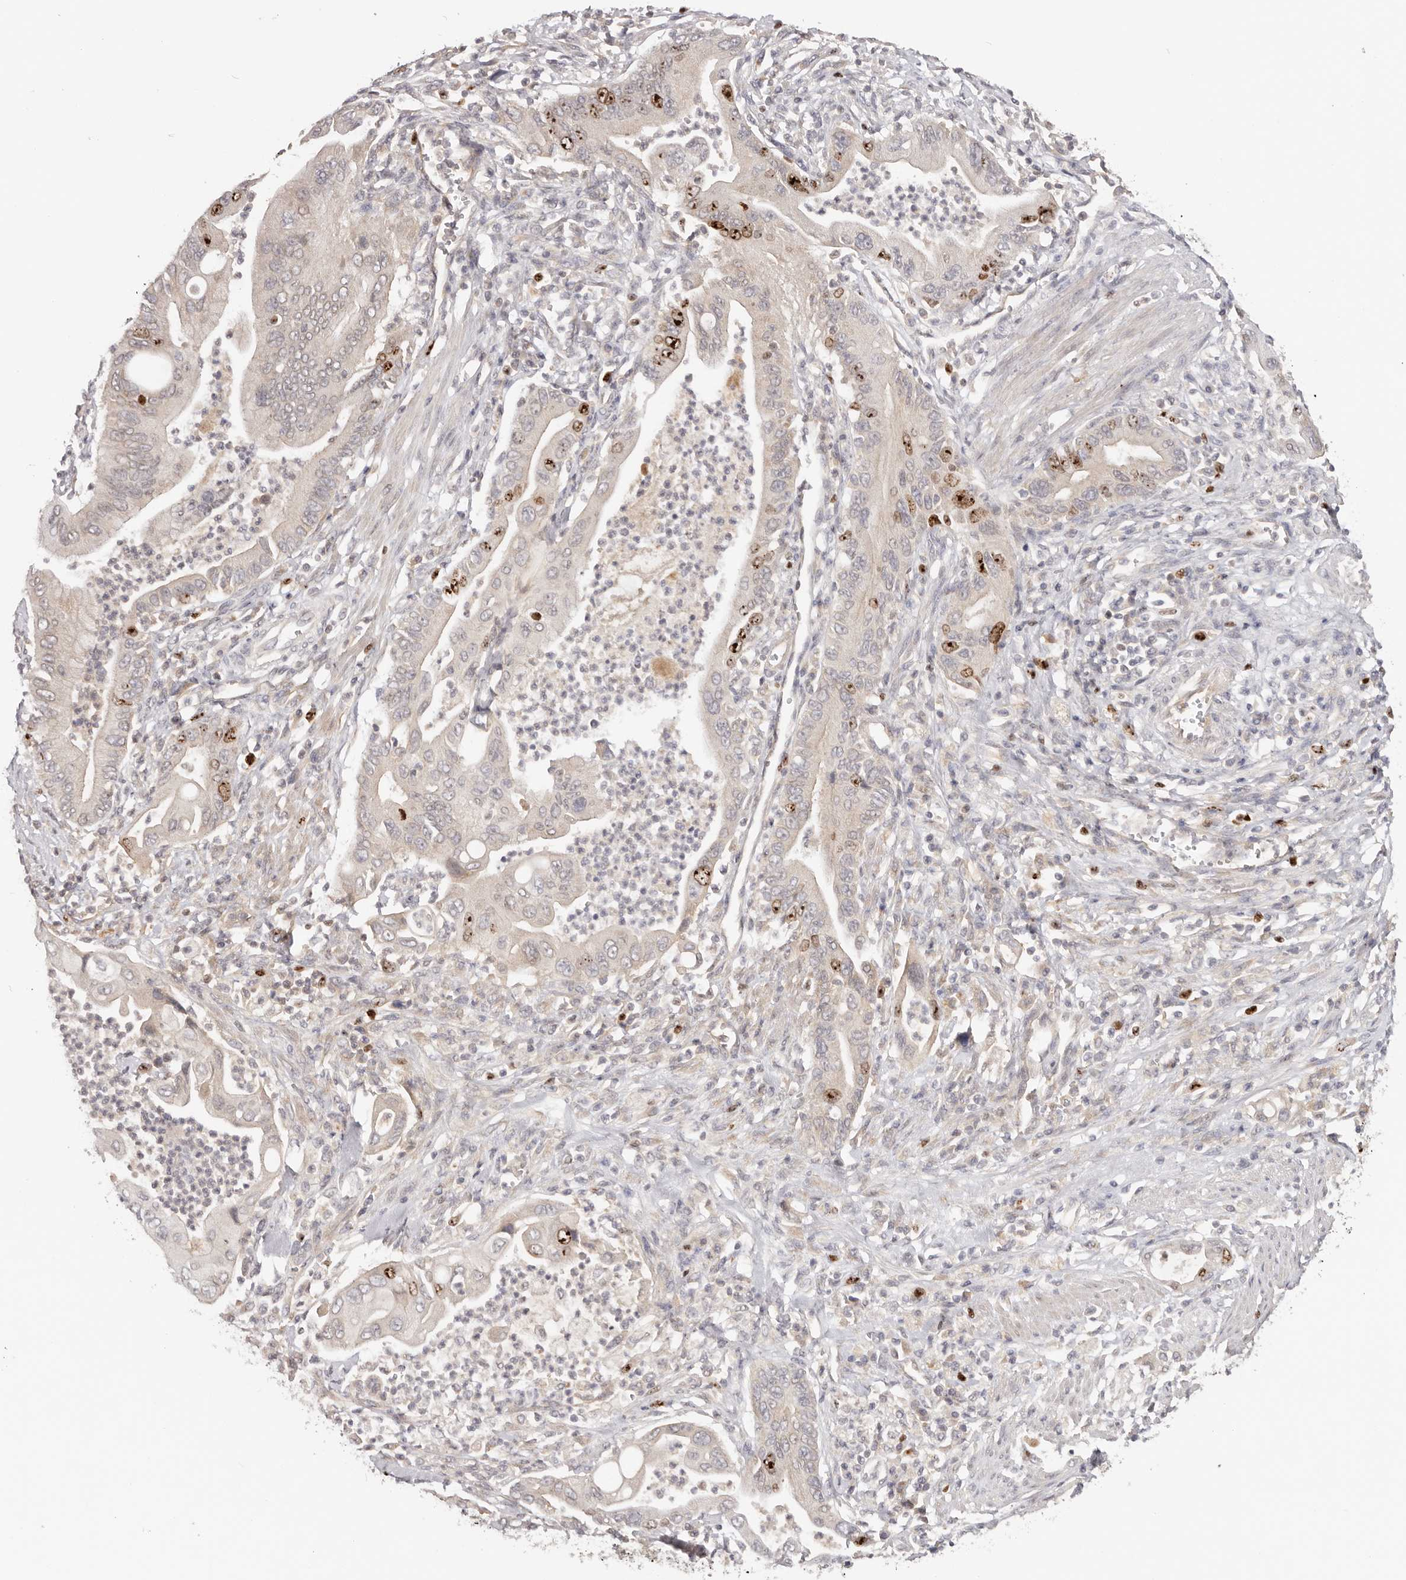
{"staining": {"intensity": "strong", "quantity": "<25%", "location": "nuclear"}, "tissue": "pancreatic cancer", "cell_type": "Tumor cells", "image_type": "cancer", "snomed": [{"axis": "morphology", "description": "Adenocarcinoma, NOS"}, {"axis": "topography", "description": "Pancreas"}], "caption": "Tumor cells reveal medium levels of strong nuclear positivity in approximately <25% of cells in adenocarcinoma (pancreatic).", "gene": "CCDC190", "patient": {"sex": "male", "age": 78}}